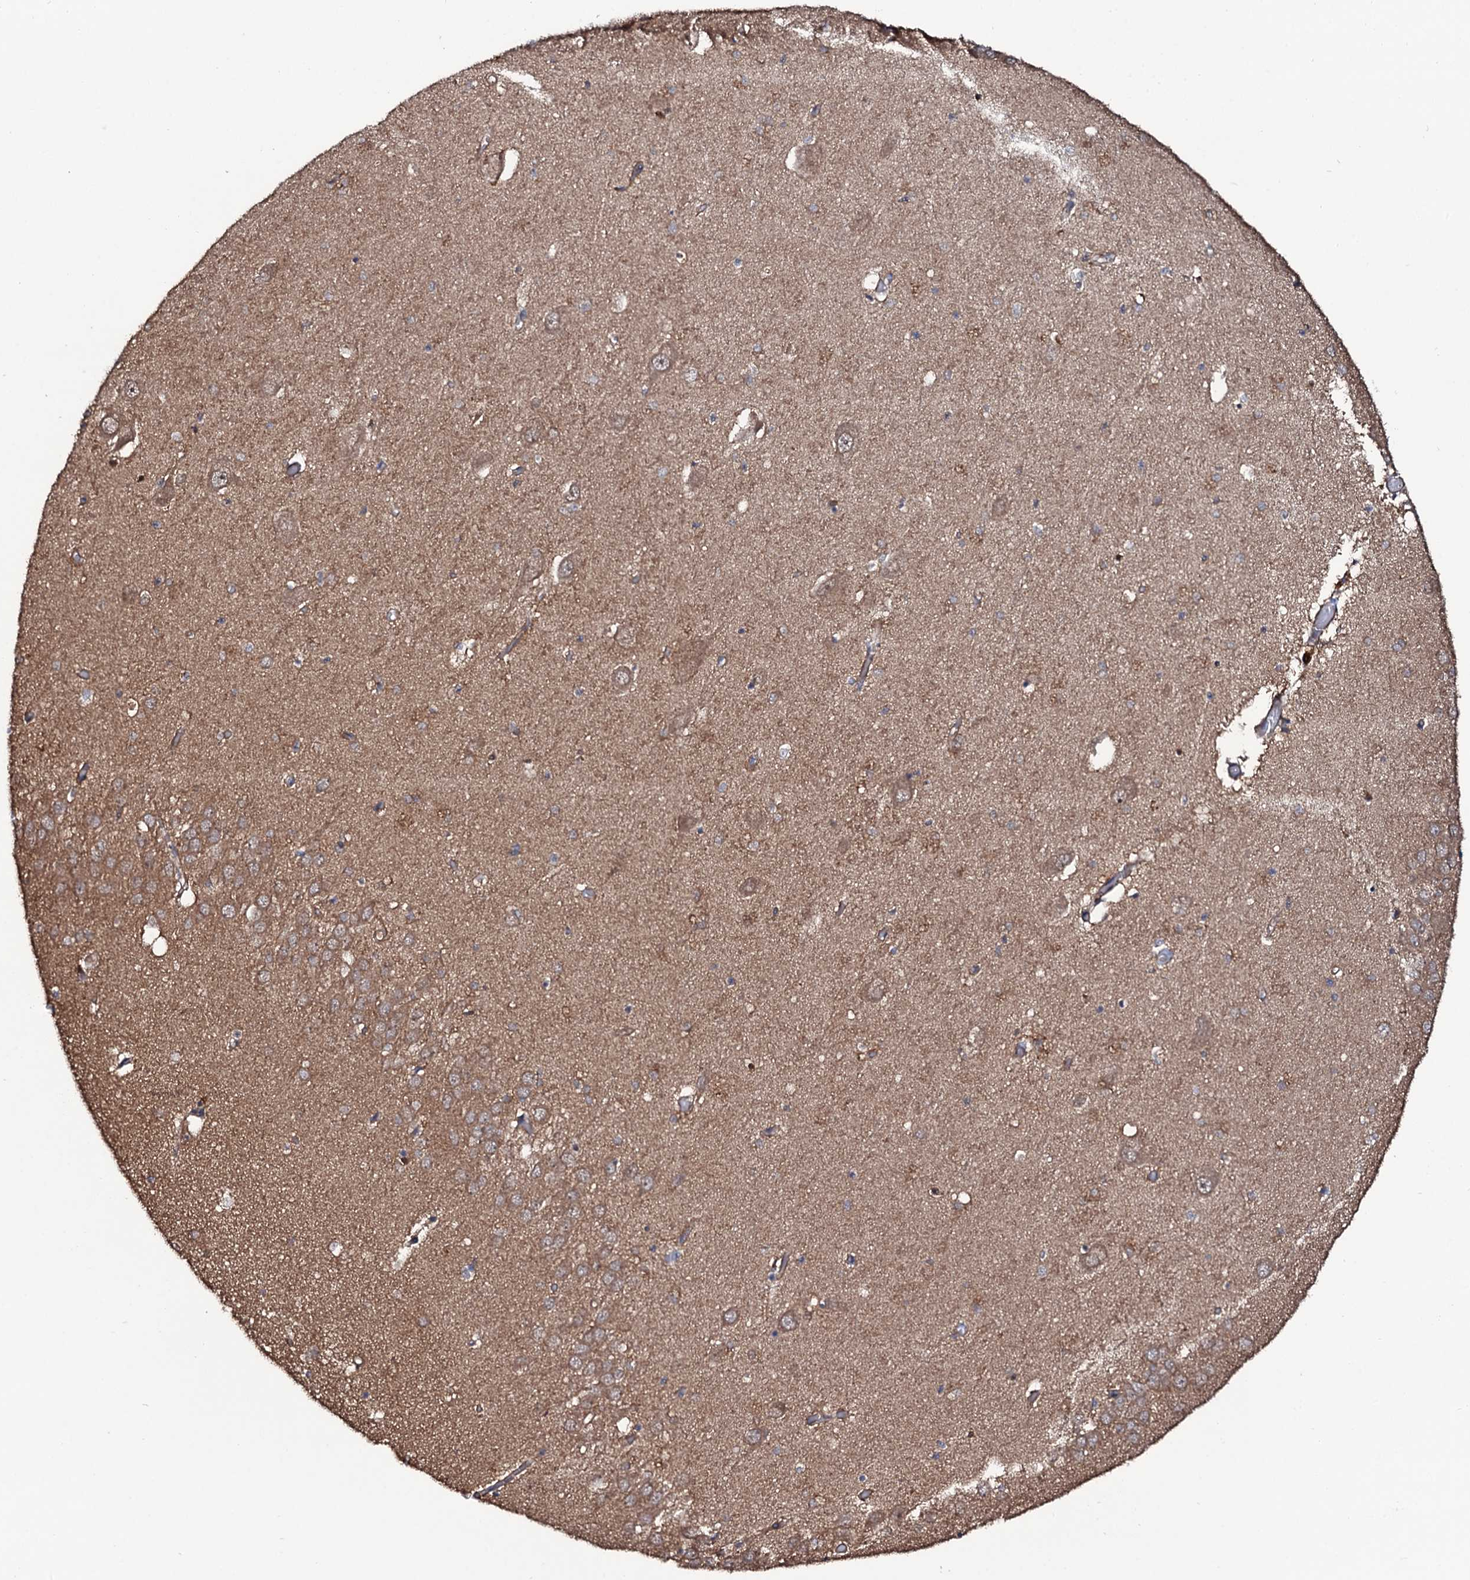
{"staining": {"intensity": "weak", "quantity": "25%-75%", "location": "cytoplasmic/membranous"}, "tissue": "hippocampus", "cell_type": "Glial cells", "image_type": "normal", "snomed": [{"axis": "morphology", "description": "Normal tissue, NOS"}, {"axis": "topography", "description": "Hippocampus"}], "caption": "Unremarkable hippocampus was stained to show a protein in brown. There is low levels of weak cytoplasmic/membranous staining in about 25%-75% of glial cells. (IHC, brightfield microscopy, high magnification).", "gene": "COG6", "patient": {"sex": "male", "age": 70}}